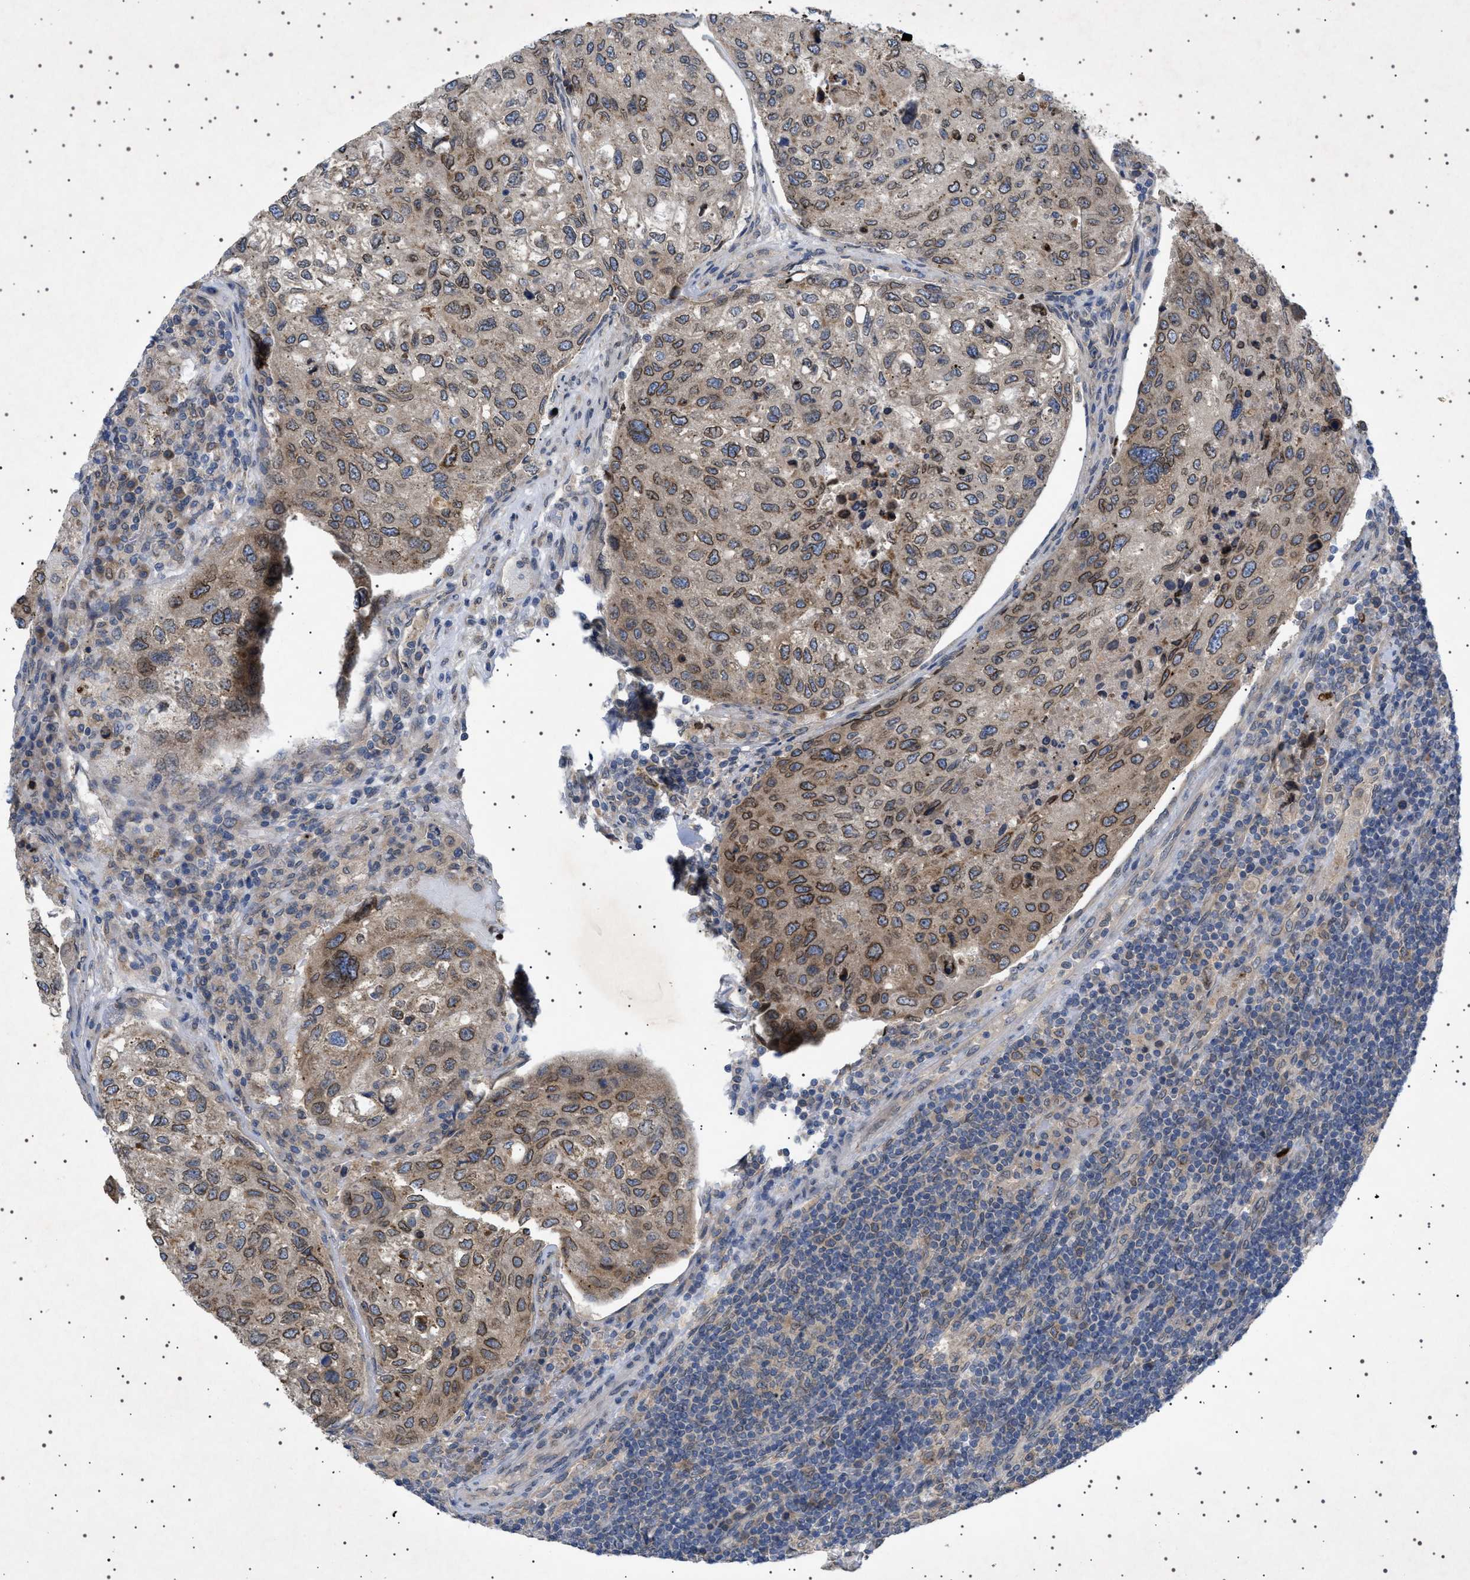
{"staining": {"intensity": "strong", "quantity": ">75%", "location": "cytoplasmic/membranous,nuclear"}, "tissue": "urothelial cancer", "cell_type": "Tumor cells", "image_type": "cancer", "snomed": [{"axis": "morphology", "description": "Urothelial carcinoma, High grade"}, {"axis": "topography", "description": "Lymph node"}, {"axis": "topography", "description": "Urinary bladder"}], "caption": "Immunohistochemistry (IHC) staining of high-grade urothelial carcinoma, which exhibits high levels of strong cytoplasmic/membranous and nuclear staining in about >75% of tumor cells indicating strong cytoplasmic/membranous and nuclear protein expression. The staining was performed using DAB (3,3'-diaminobenzidine) (brown) for protein detection and nuclei were counterstained in hematoxylin (blue).", "gene": "NUP93", "patient": {"sex": "male", "age": 51}}